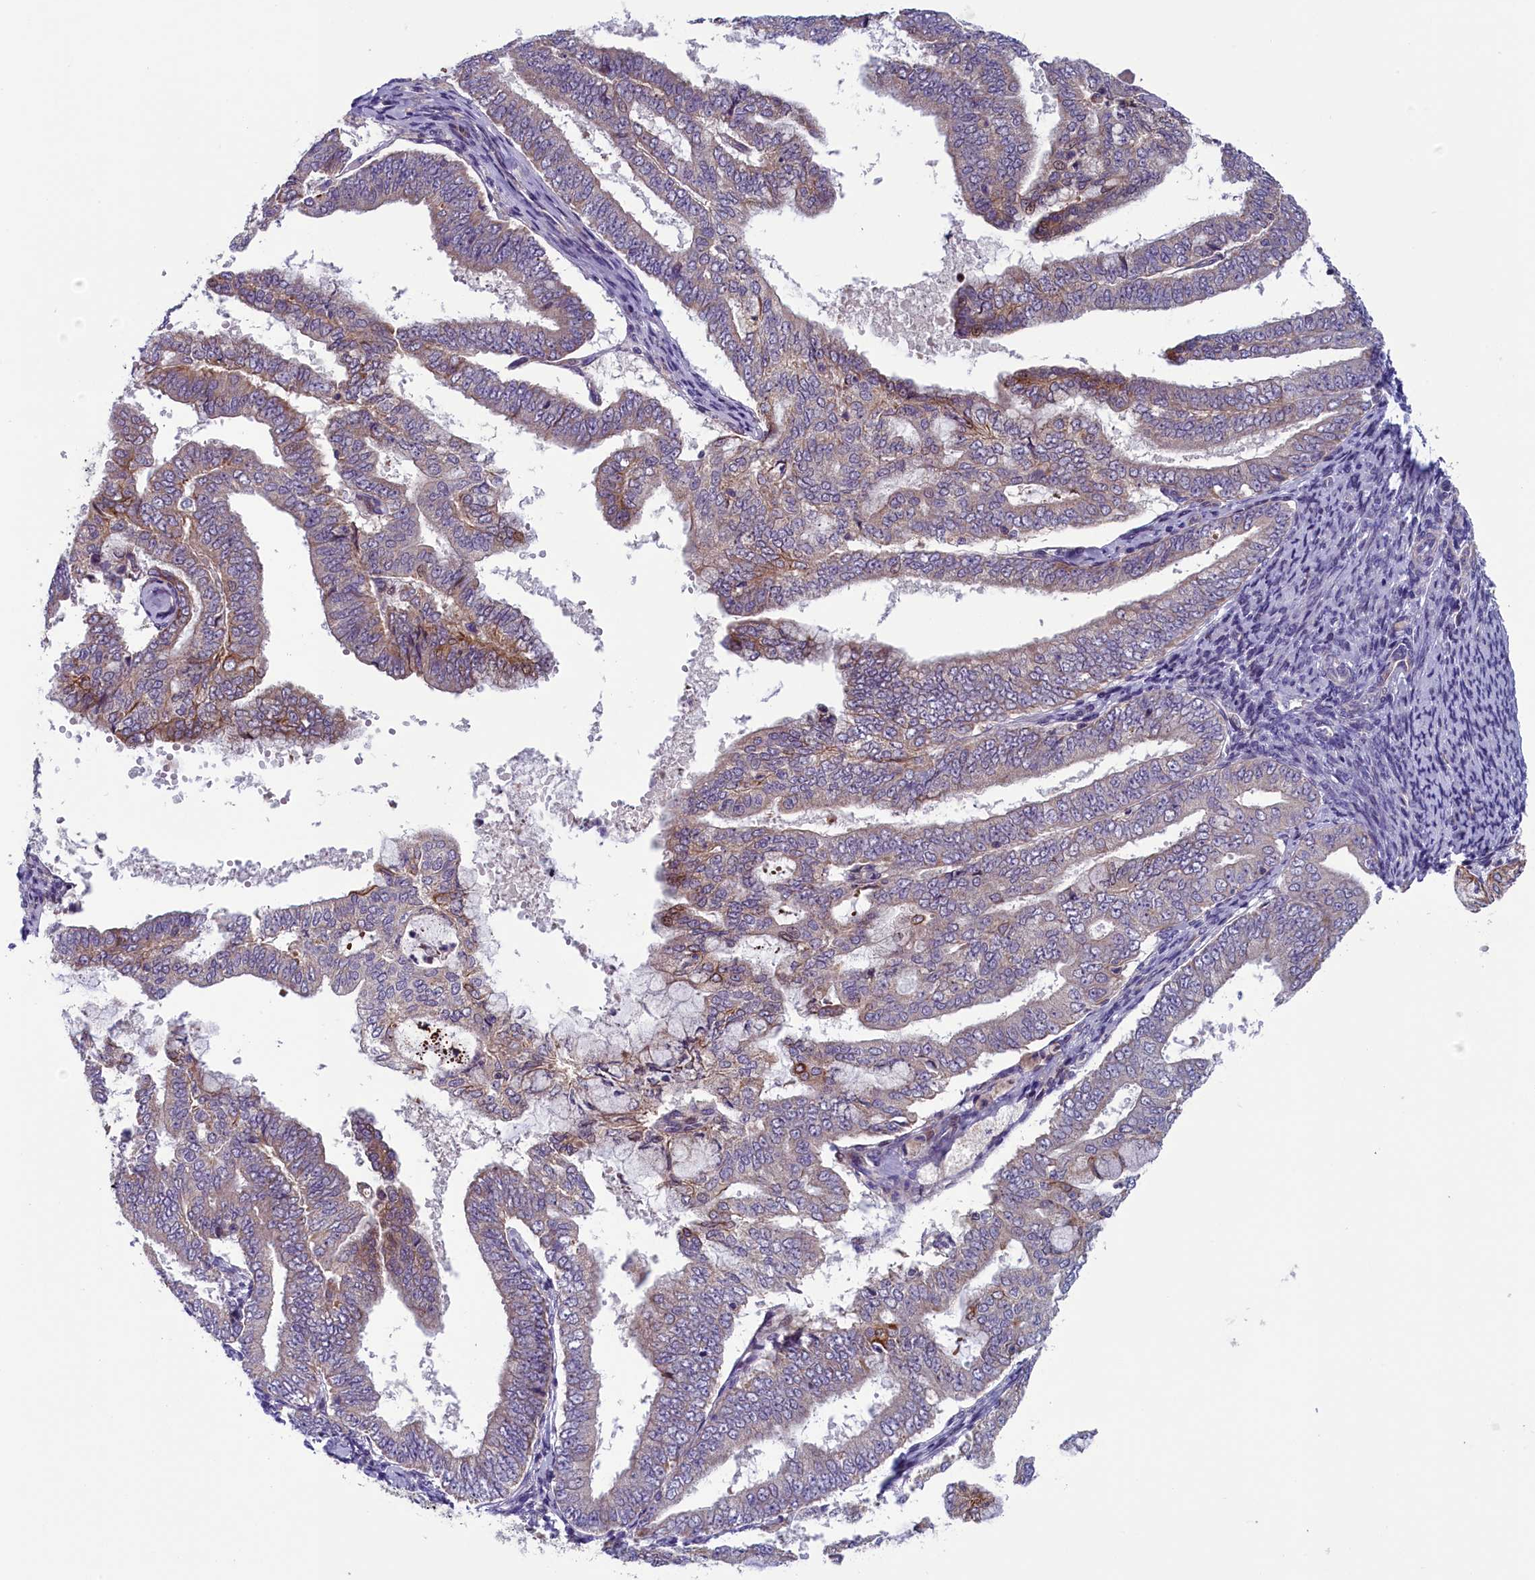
{"staining": {"intensity": "weak", "quantity": "25%-75%", "location": "cytoplasmic/membranous"}, "tissue": "endometrial cancer", "cell_type": "Tumor cells", "image_type": "cancer", "snomed": [{"axis": "morphology", "description": "Adenocarcinoma, NOS"}, {"axis": "topography", "description": "Endometrium"}], "caption": "Immunohistochemistry of human endometrial cancer demonstrates low levels of weak cytoplasmic/membranous staining in approximately 25%-75% of tumor cells.", "gene": "ANKRD39", "patient": {"sex": "female", "age": 63}}